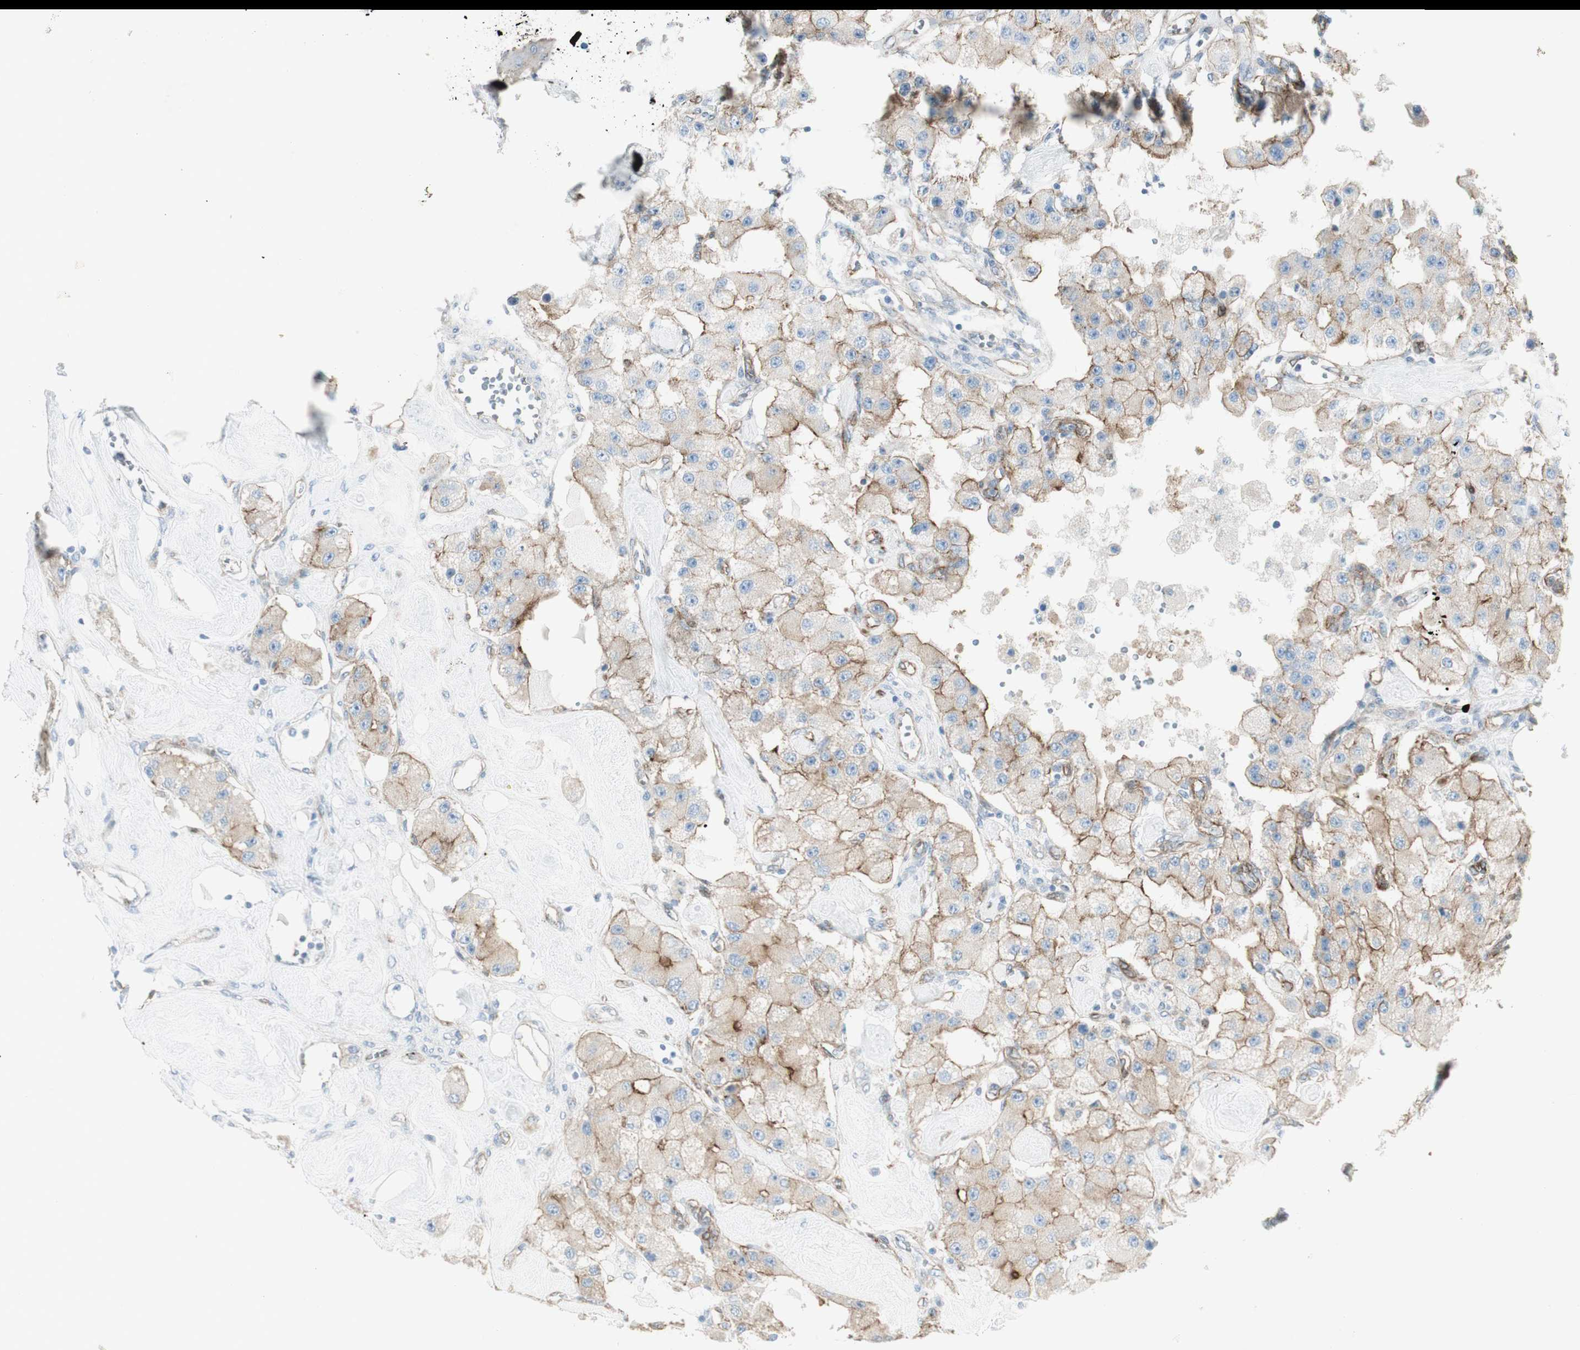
{"staining": {"intensity": "moderate", "quantity": "25%-75%", "location": "cytoplasmic/membranous"}, "tissue": "carcinoid", "cell_type": "Tumor cells", "image_type": "cancer", "snomed": [{"axis": "morphology", "description": "Carcinoid, malignant, NOS"}, {"axis": "topography", "description": "Pancreas"}], "caption": "Immunohistochemical staining of human carcinoid (malignant) reveals medium levels of moderate cytoplasmic/membranous expression in approximately 25%-75% of tumor cells. (DAB = brown stain, brightfield microscopy at high magnification).", "gene": "MYO6", "patient": {"sex": "male", "age": 41}}